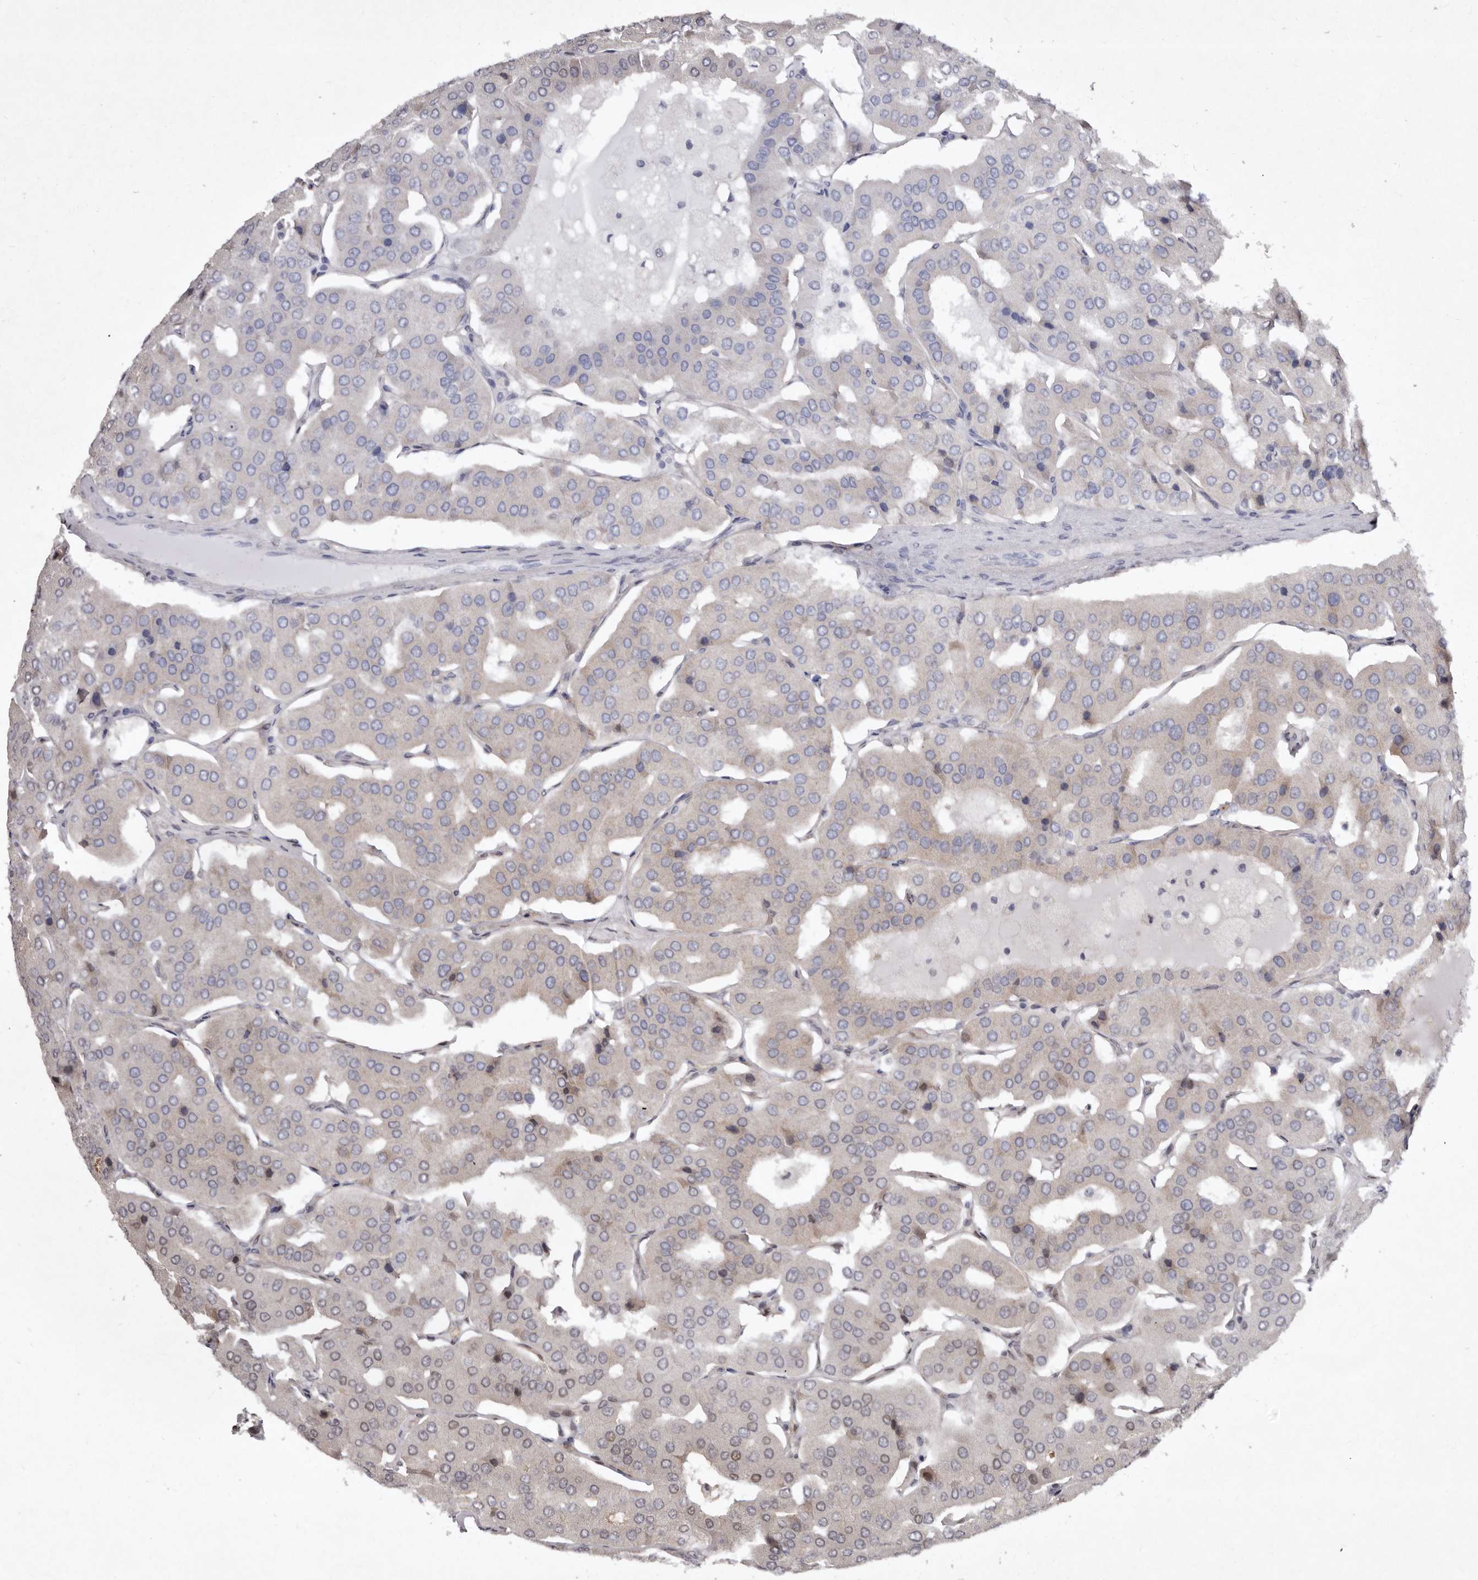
{"staining": {"intensity": "weak", "quantity": "<25%", "location": "cytoplasmic/membranous,nuclear"}, "tissue": "parathyroid gland", "cell_type": "Glandular cells", "image_type": "normal", "snomed": [{"axis": "morphology", "description": "Normal tissue, NOS"}, {"axis": "morphology", "description": "Adenoma, NOS"}, {"axis": "topography", "description": "Parathyroid gland"}], "caption": "Immunohistochemical staining of benign parathyroid gland exhibits no significant positivity in glandular cells. (DAB immunohistochemistry with hematoxylin counter stain).", "gene": "ABL1", "patient": {"sex": "female", "age": 86}}